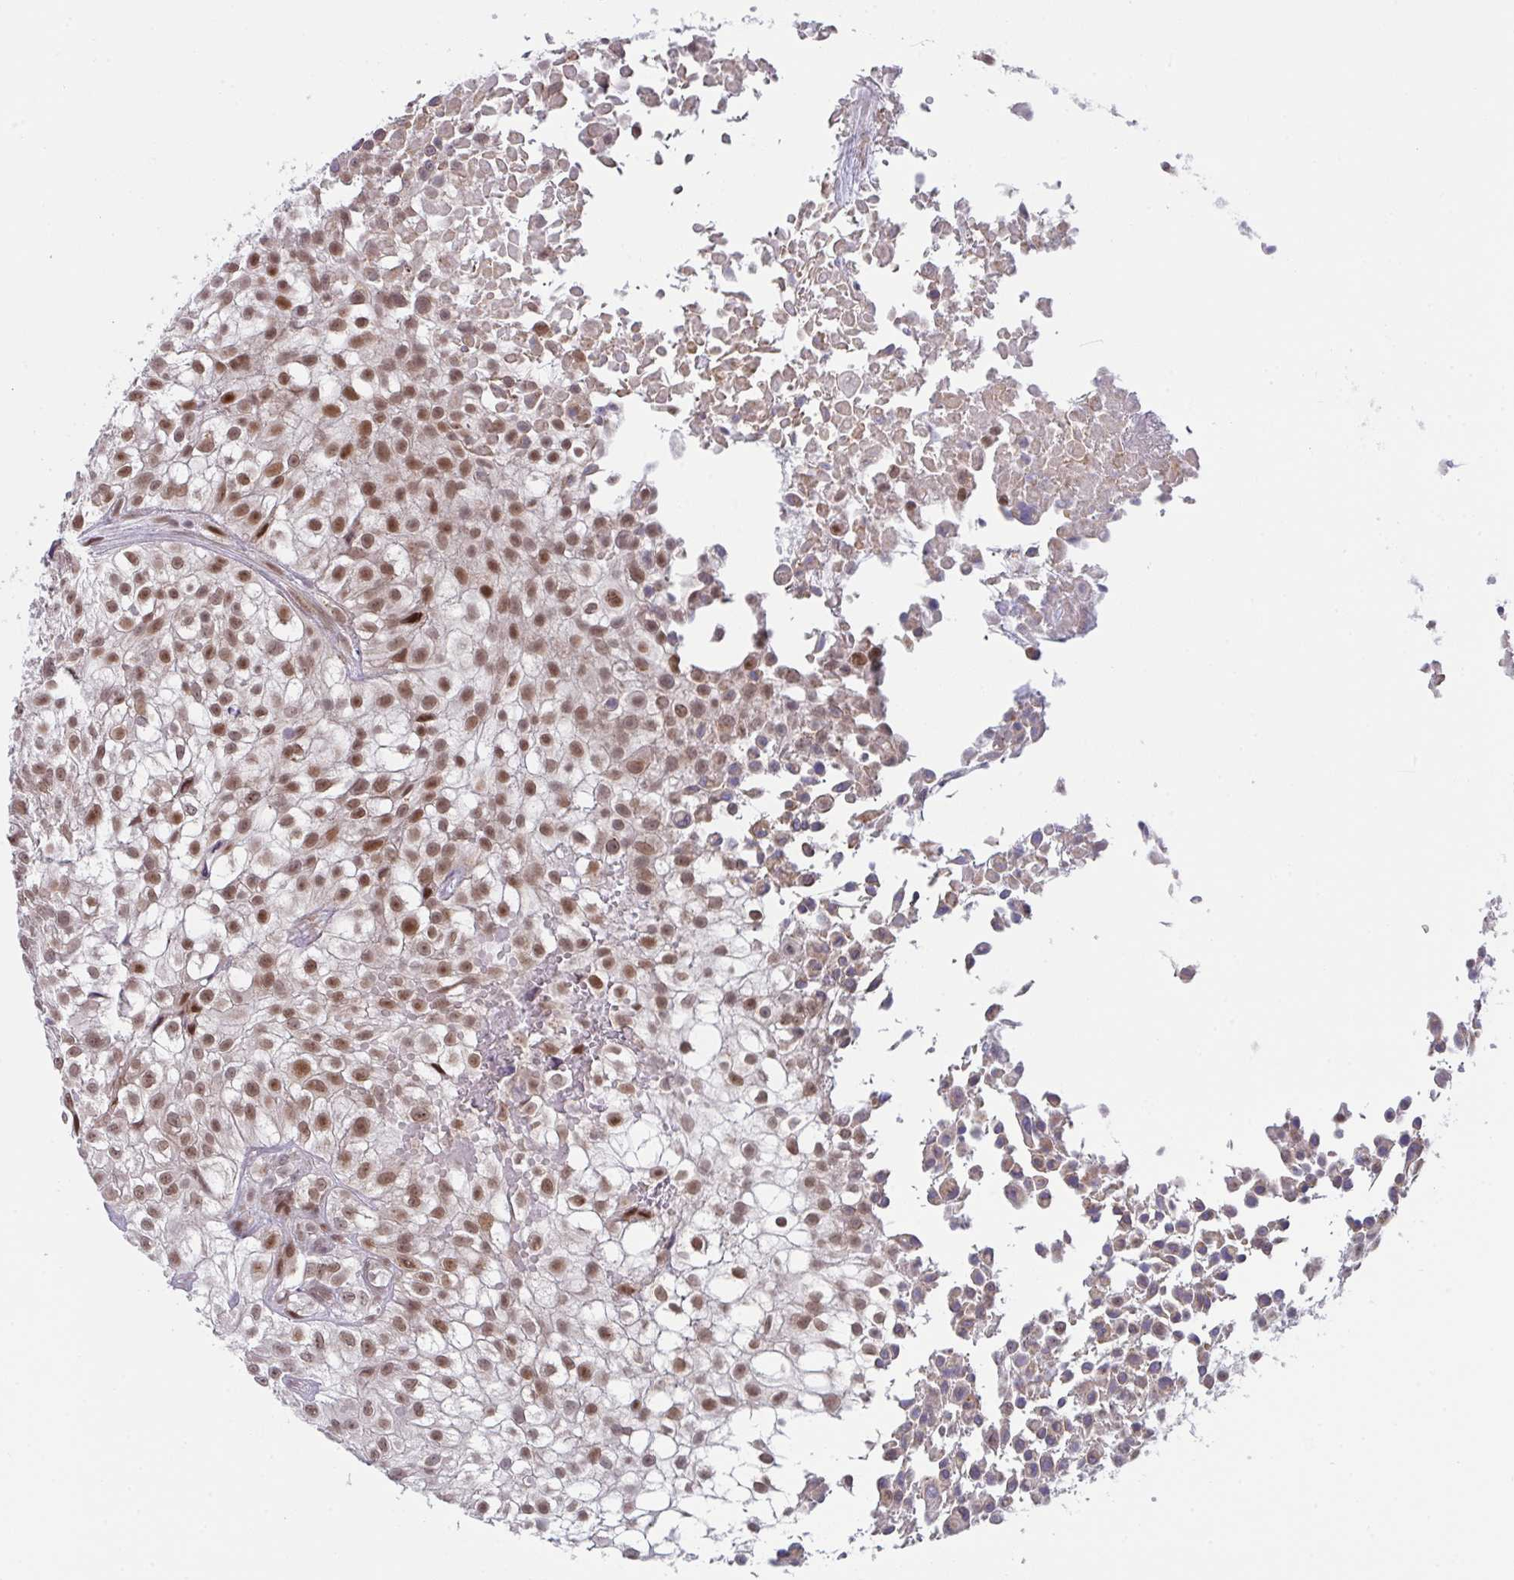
{"staining": {"intensity": "moderate", "quantity": ">75%", "location": "nuclear"}, "tissue": "urothelial cancer", "cell_type": "Tumor cells", "image_type": "cancer", "snomed": [{"axis": "morphology", "description": "Urothelial carcinoma, High grade"}, {"axis": "topography", "description": "Urinary bladder"}], "caption": "The photomicrograph shows a brown stain indicating the presence of a protein in the nuclear of tumor cells in urothelial carcinoma (high-grade). Immunohistochemistry stains the protein in brown and the nuclei are stained blue.", "gene": "RBM18", "patient": {"sex": "male", "age": 56}}